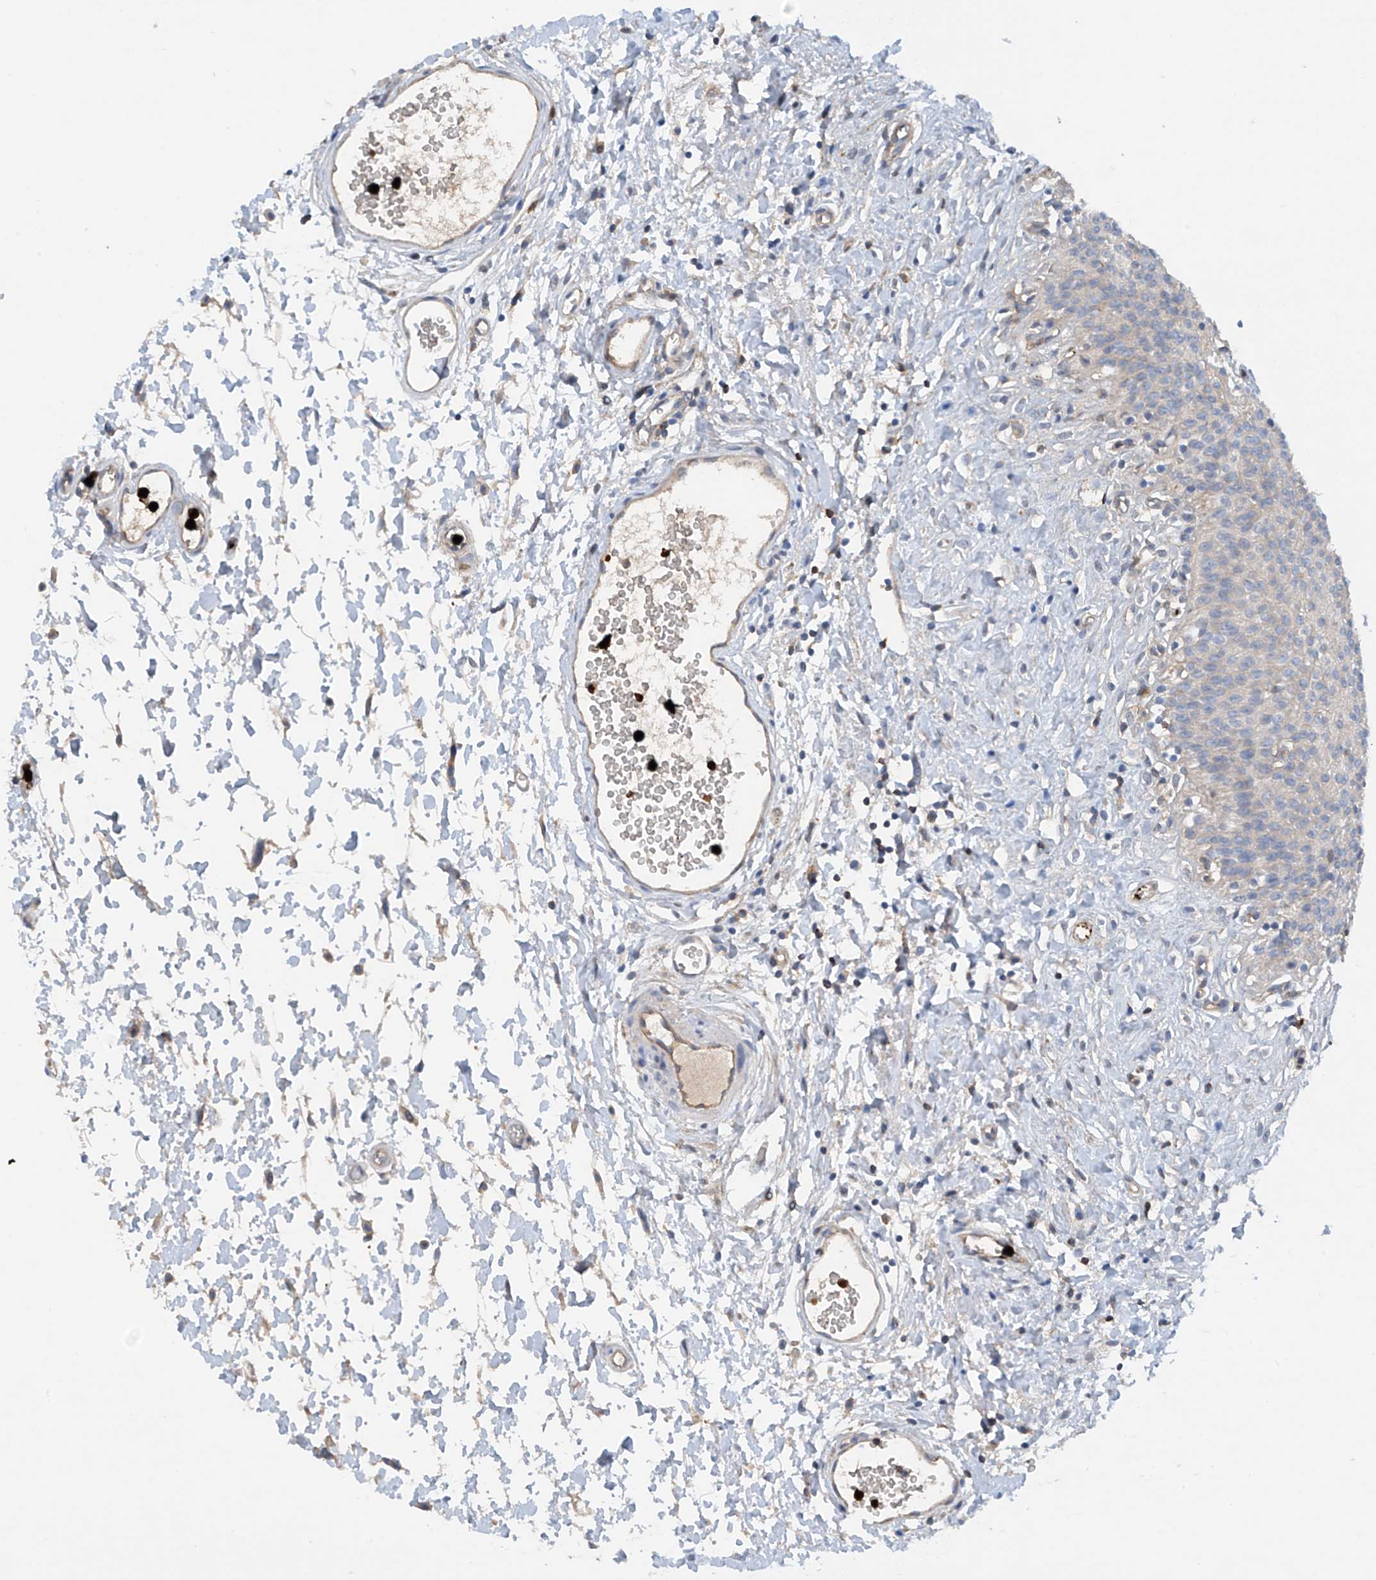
{"staining": {"intensity": "negative", "quantity": "none", "location": "none"}, "tissue": "urinary bladder", "cell_type": "Urothelial cells", "image_type": "normal", "snomed": [{"axis": "morphology", "description": "Normal tissue, NOS"}, {"axis": "topography", "description": "Urinary bladder"}], "caption": "Immunohistochemistry (IHC) image of normal urinary bladder: human urinary bladder stained with DAB (3,3'-diaminobenzidine) displays no significant protein staining in urothelial cells.", "gene": "PHACTR2", "patient": {"sex": "male", "age": 51}}